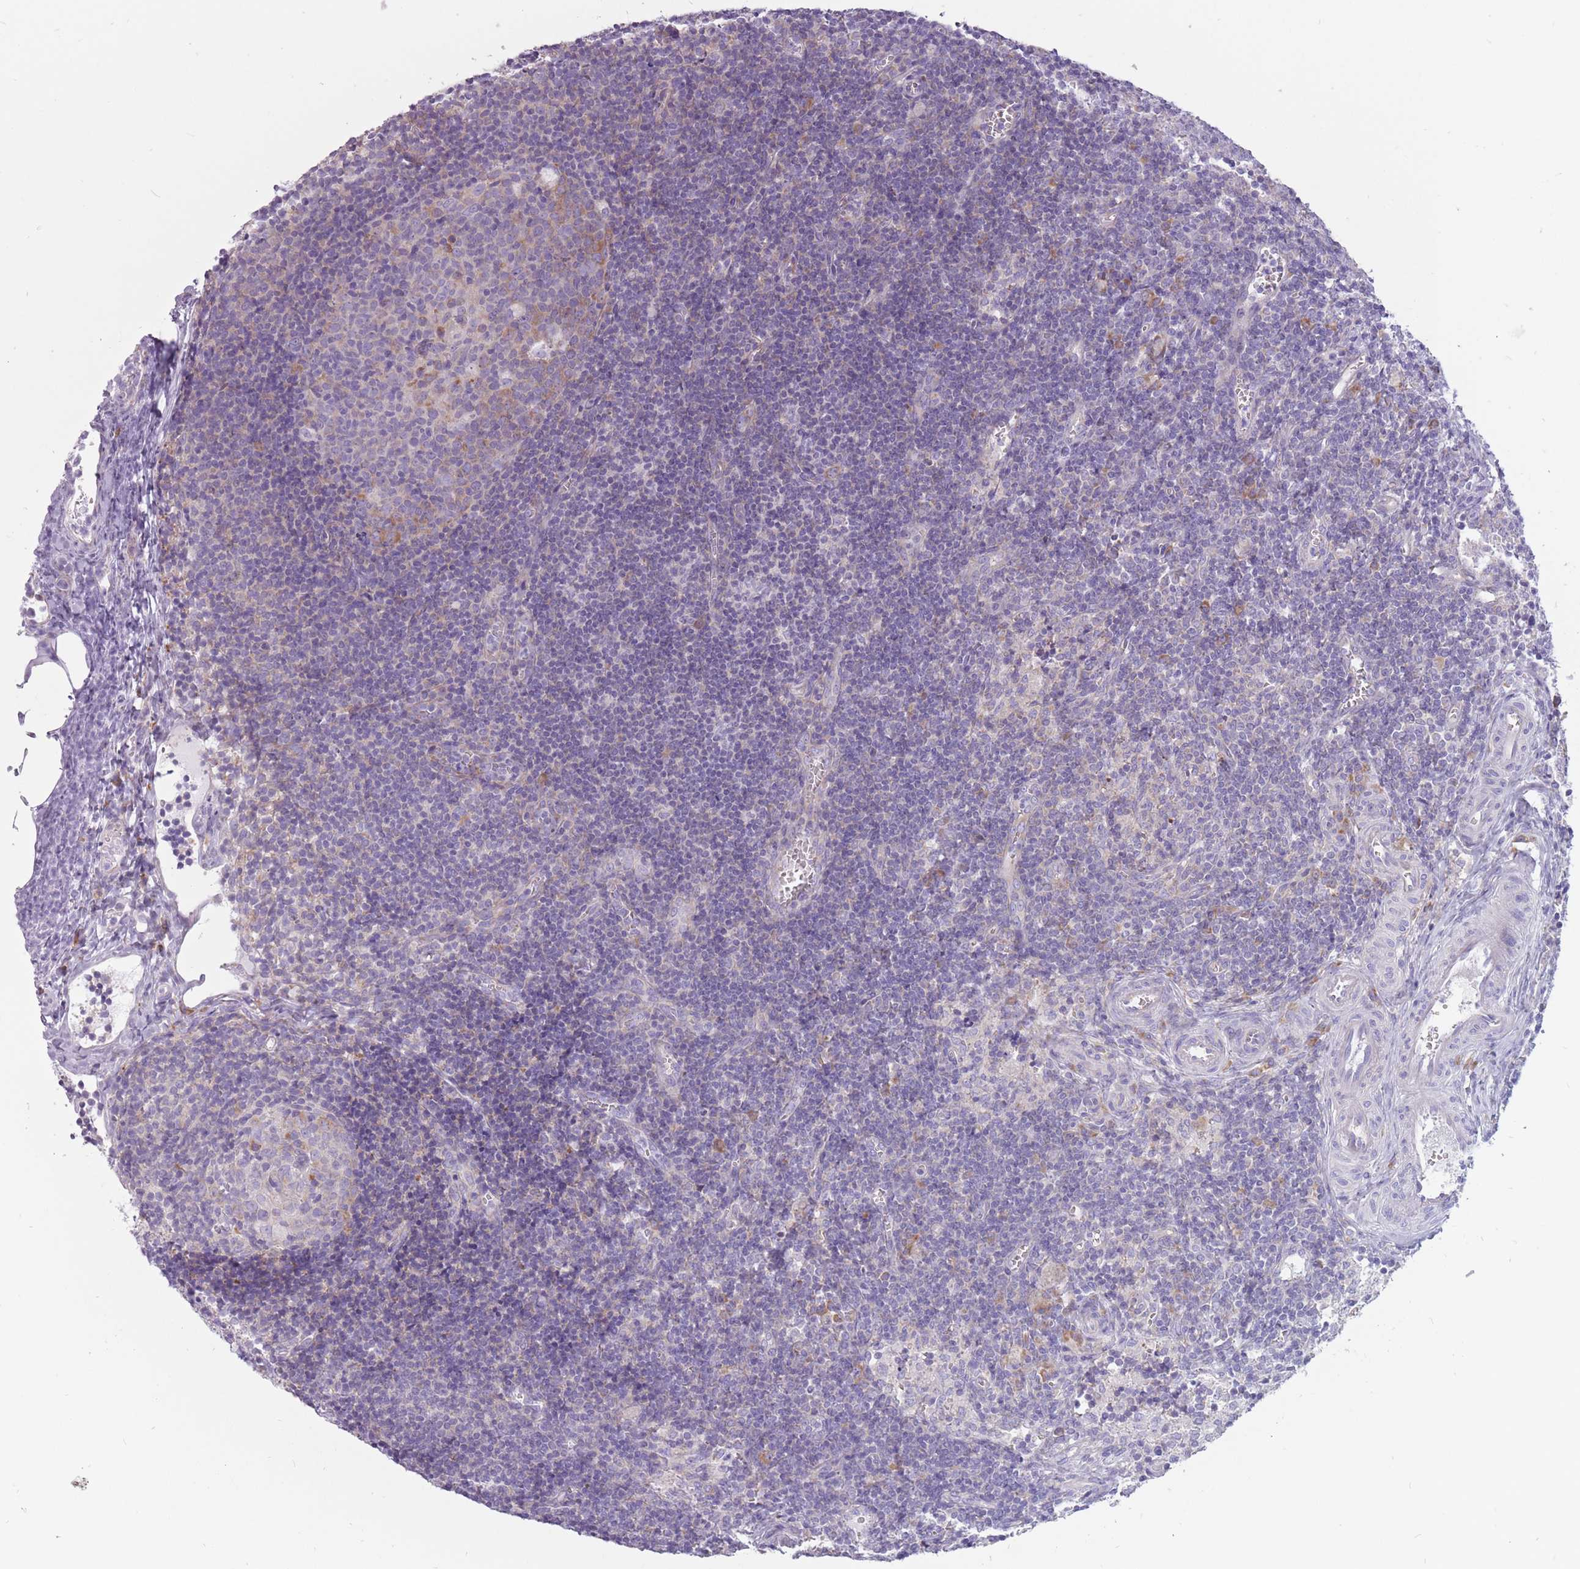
{"staining": {"intensity": "moderate", "quantity": "<25%", "location": "cytoplasmic/membranous"}, "tissue": "lymph node", "cell_type": "Germinal center cells", "image_type": "normal", "snomed": [{"axis": "morphology", "description": "Normal tissue, NOS"}, {"axis": "topography", "description": "Lymph node"}], "caption": "Immunohistochemistry photomicrograph of normal lymph node: lymph node stained using IHC demonstrates low levels of moderate protein expression localized specifically in the cytoplasmic/membranous of germinal center cells, appearing as a cytoplasmic/membranous brown color.", "gene": "RPL18", "patient": {"sex": "female", "age": 37}}